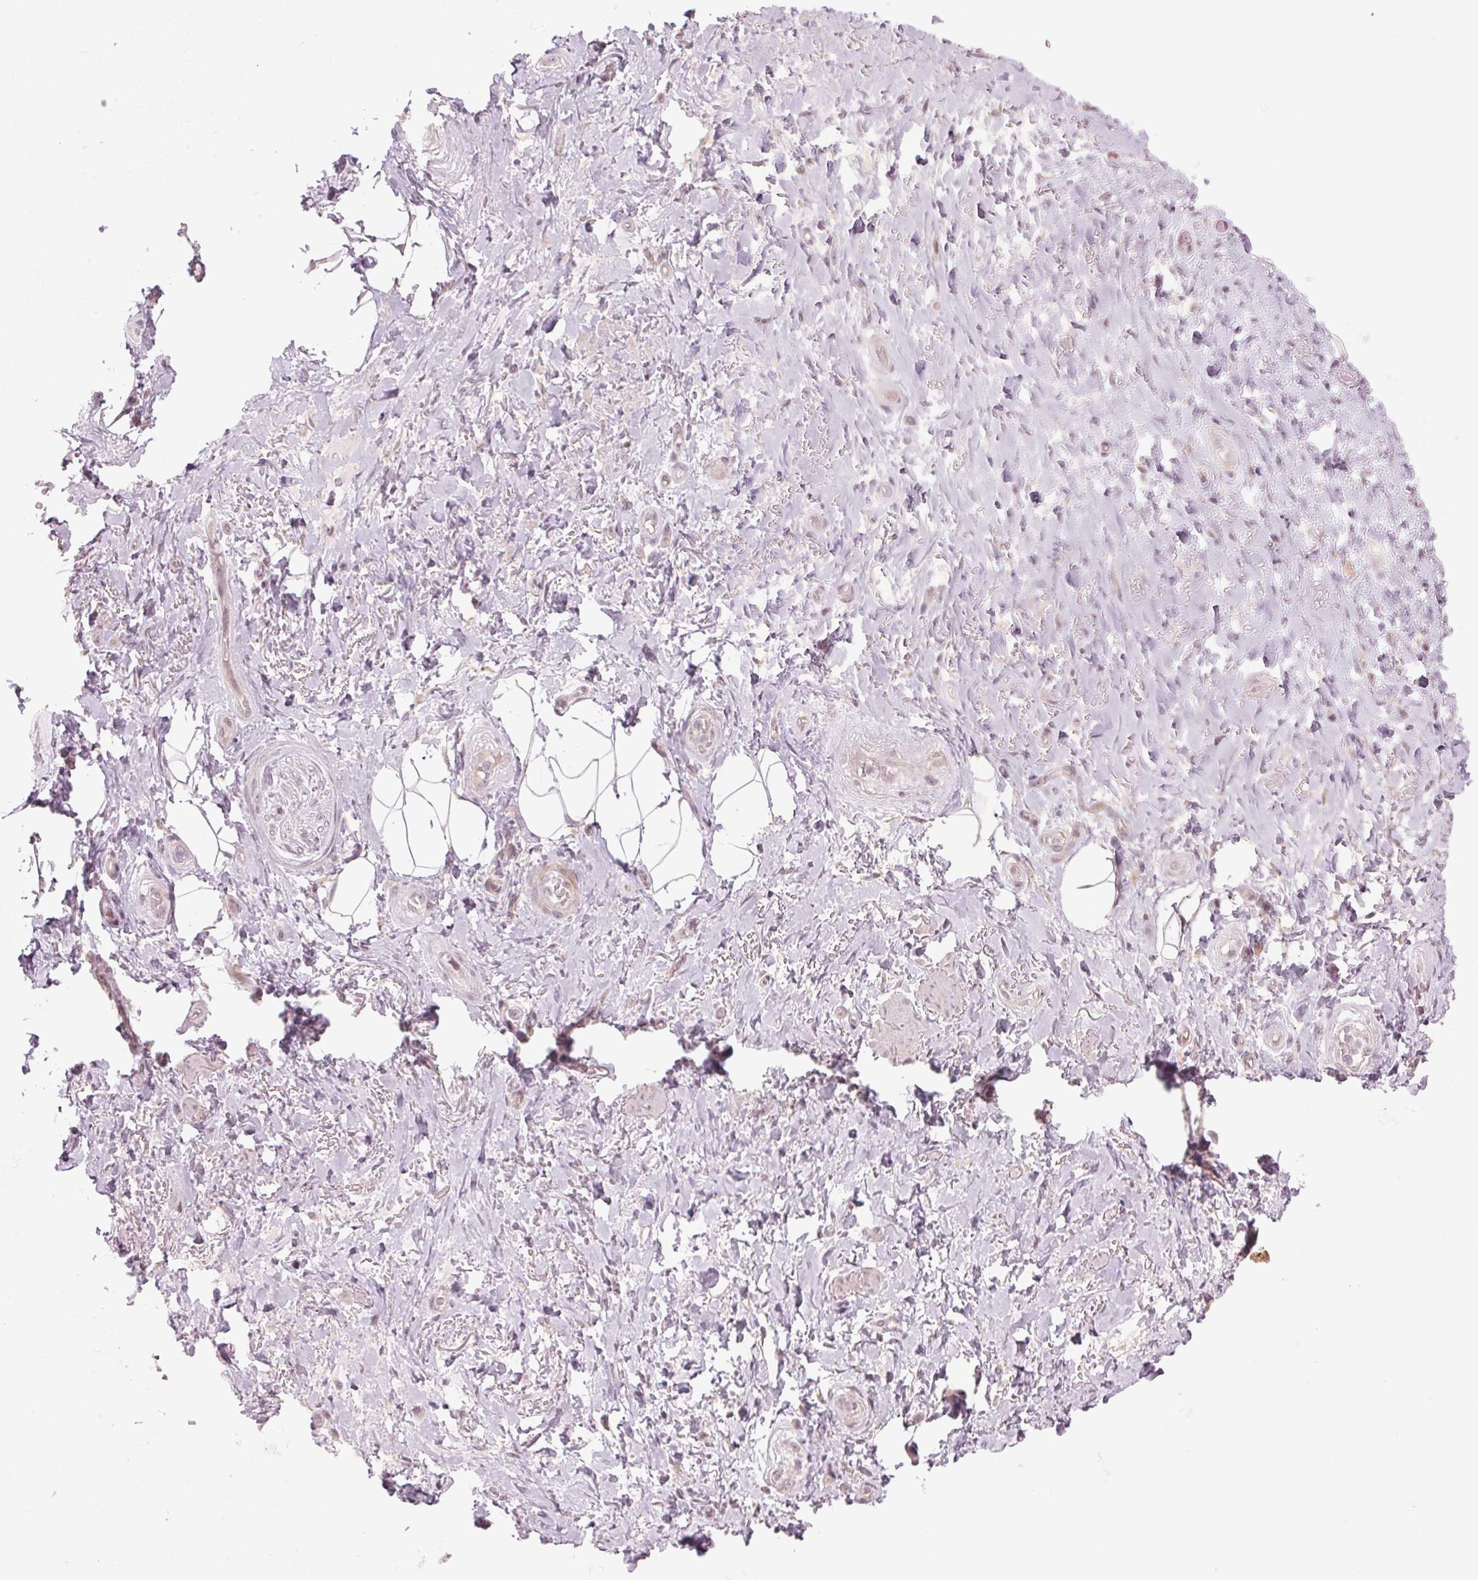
{"staining": {"intensity": "negative", "quantity": "none", "location": "none"}, "tissue": "adipose tissue", "cell_type": "Adipocytes", "image_type": "normal", "snomed": [{"axis": "morphology", "description": "Normal tissue, NOS"}, {"axis": "topography", "description": "Anal"}, {"axis": "topography", "description": "Peripheral nerve tissue"}], "caption": "An IHC photomicrograph of normal adipose tissue is shown. There is no staining in adipocytes of adipose tissue. (Stains: DAB (3,3'-diaminobenzidine) immunohistochemistry with hematoxylin counter stain, Microscopy: brightfield microscopy at high magnification).", "gene": "TMED6", "patient": {"sex": "male", "age": 53}}